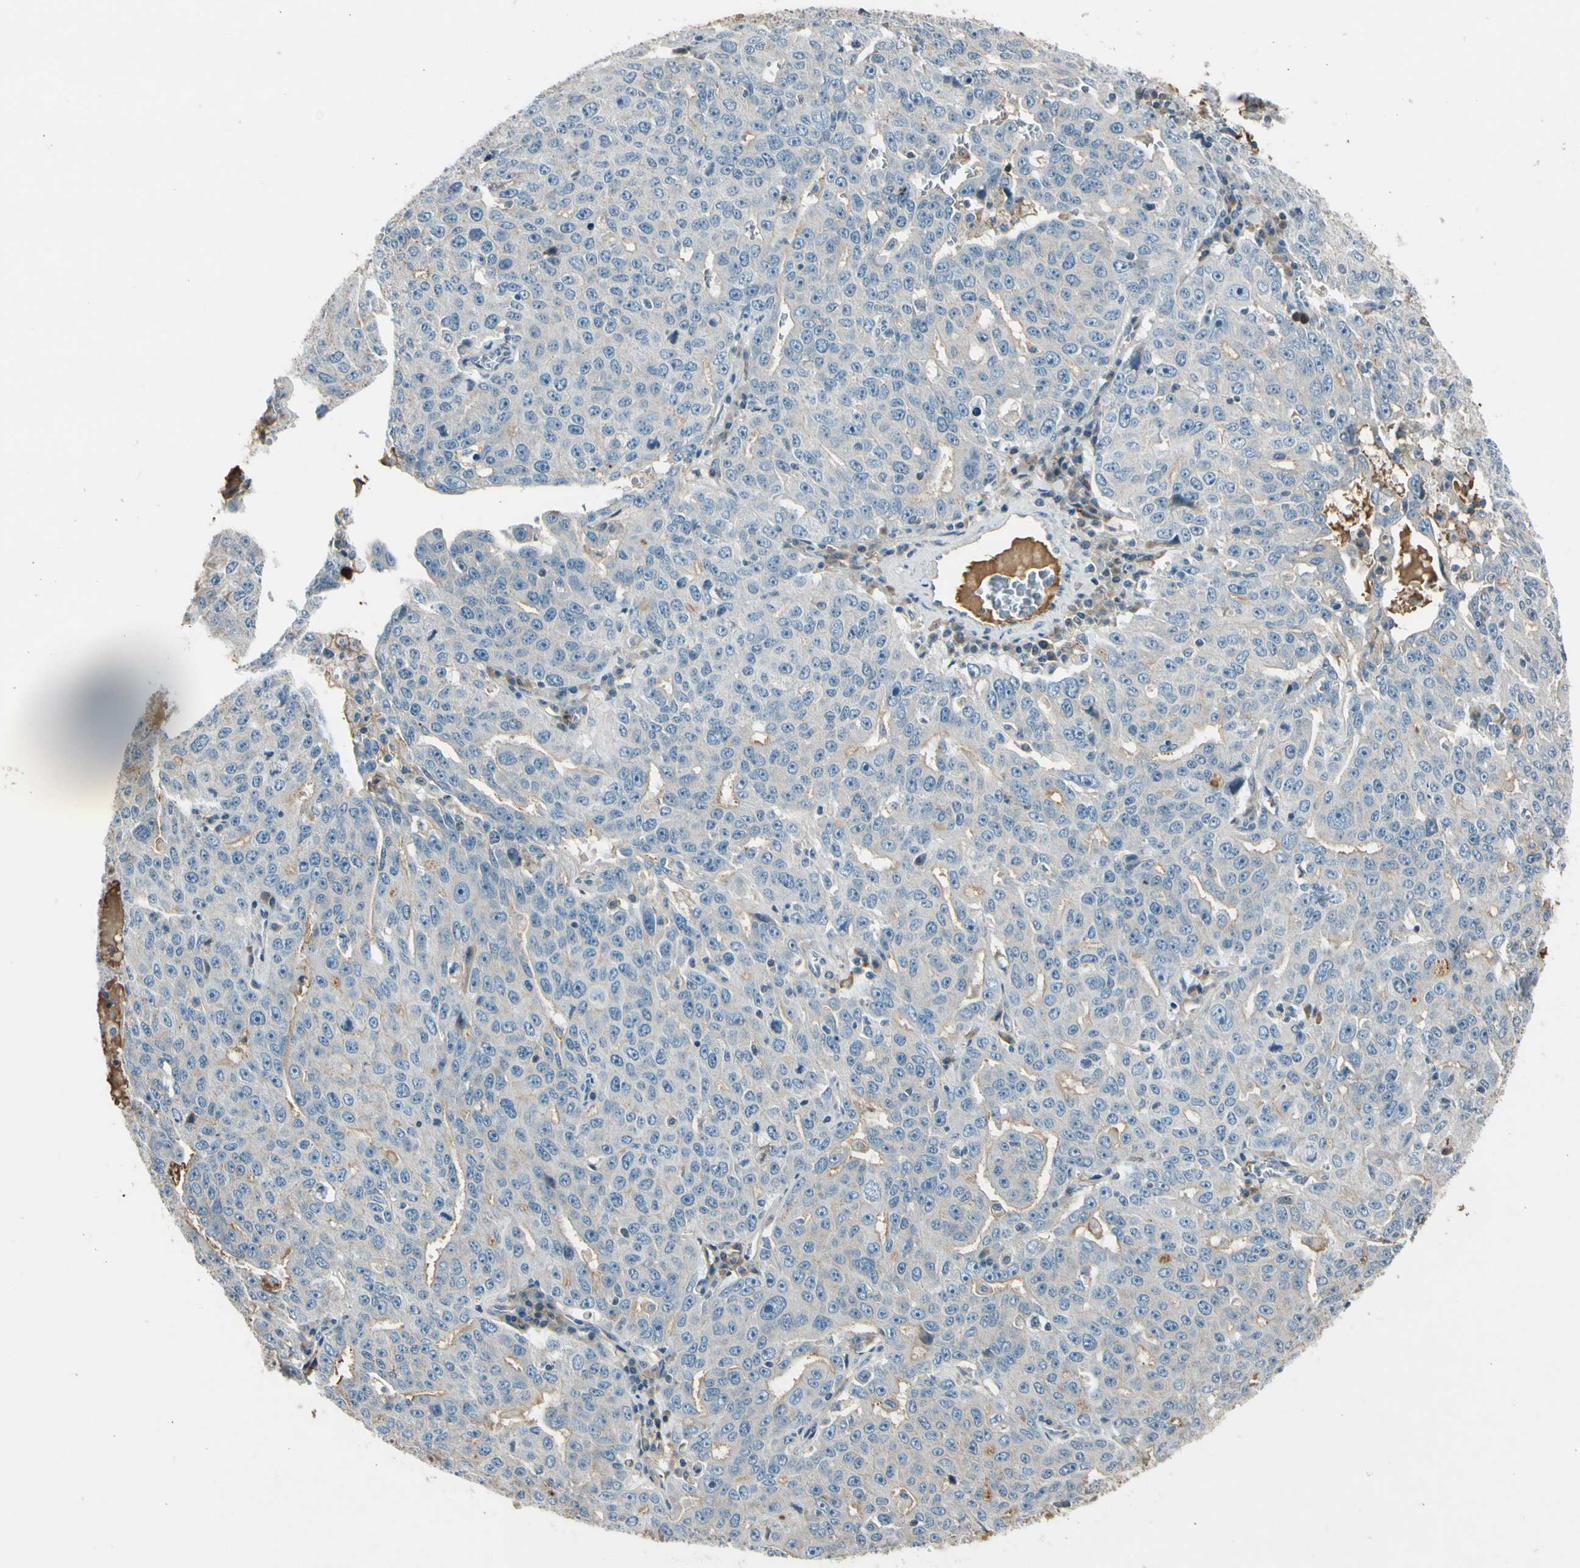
{"staining": {"intensity": "negative", "quantity": "none", "location": "none"}, "tissue": "ovarian cancer", "cell_type": "Tumor cells", "image_type": "cancer", "snomed": [{"axis": "morphology", "description": "Carcinoma, endometroid"}, {"axis": "topography", "description": "Ovary"}], "caption": "Immunohistochemistry of human ovarian cancer reveals no positivity in tumor cells.", "gene": "PDPN", "patient": {"sex": "female", "age": 62}}